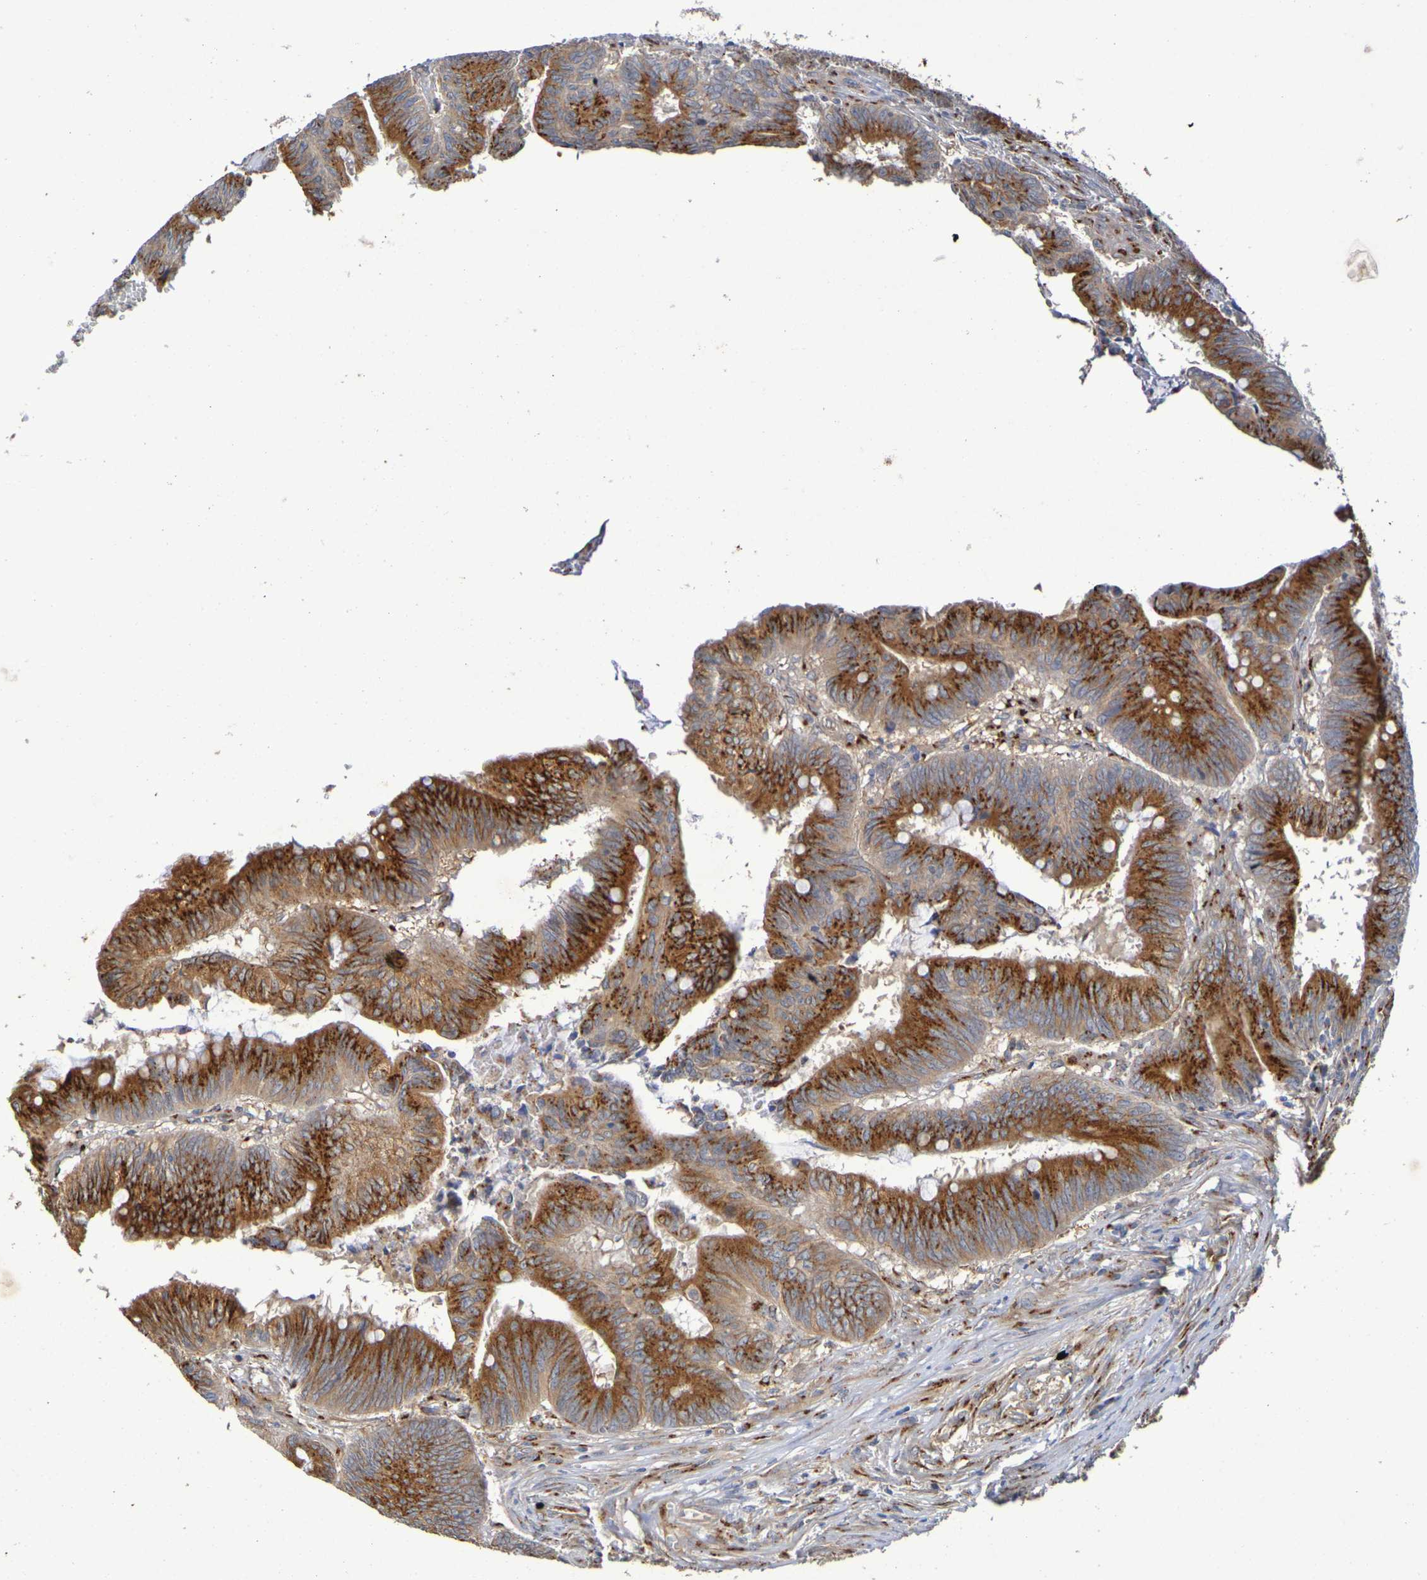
{"staining": {"intensity": "strong", "quantity": ">75%", "location": "cytoplasmic/membranous"}, "tissue": "colorectal cancer", "cell_type": "Tumor cells", "image_type": "cancer", "snomed": [{"axis": "morphology", "description": "Adenocarcinoma, NOS"}, {"axis": "topography", "description": "Colon"}], "caption": "Immunohistochemical staining of human adenocarcinoma (colorectal) reveals high levels of strong cytoplasmic/membranous protein staining in about >75% of tumor cells.", "gene": "DCP2", "patient": {"sex": "male", "age": 45}}